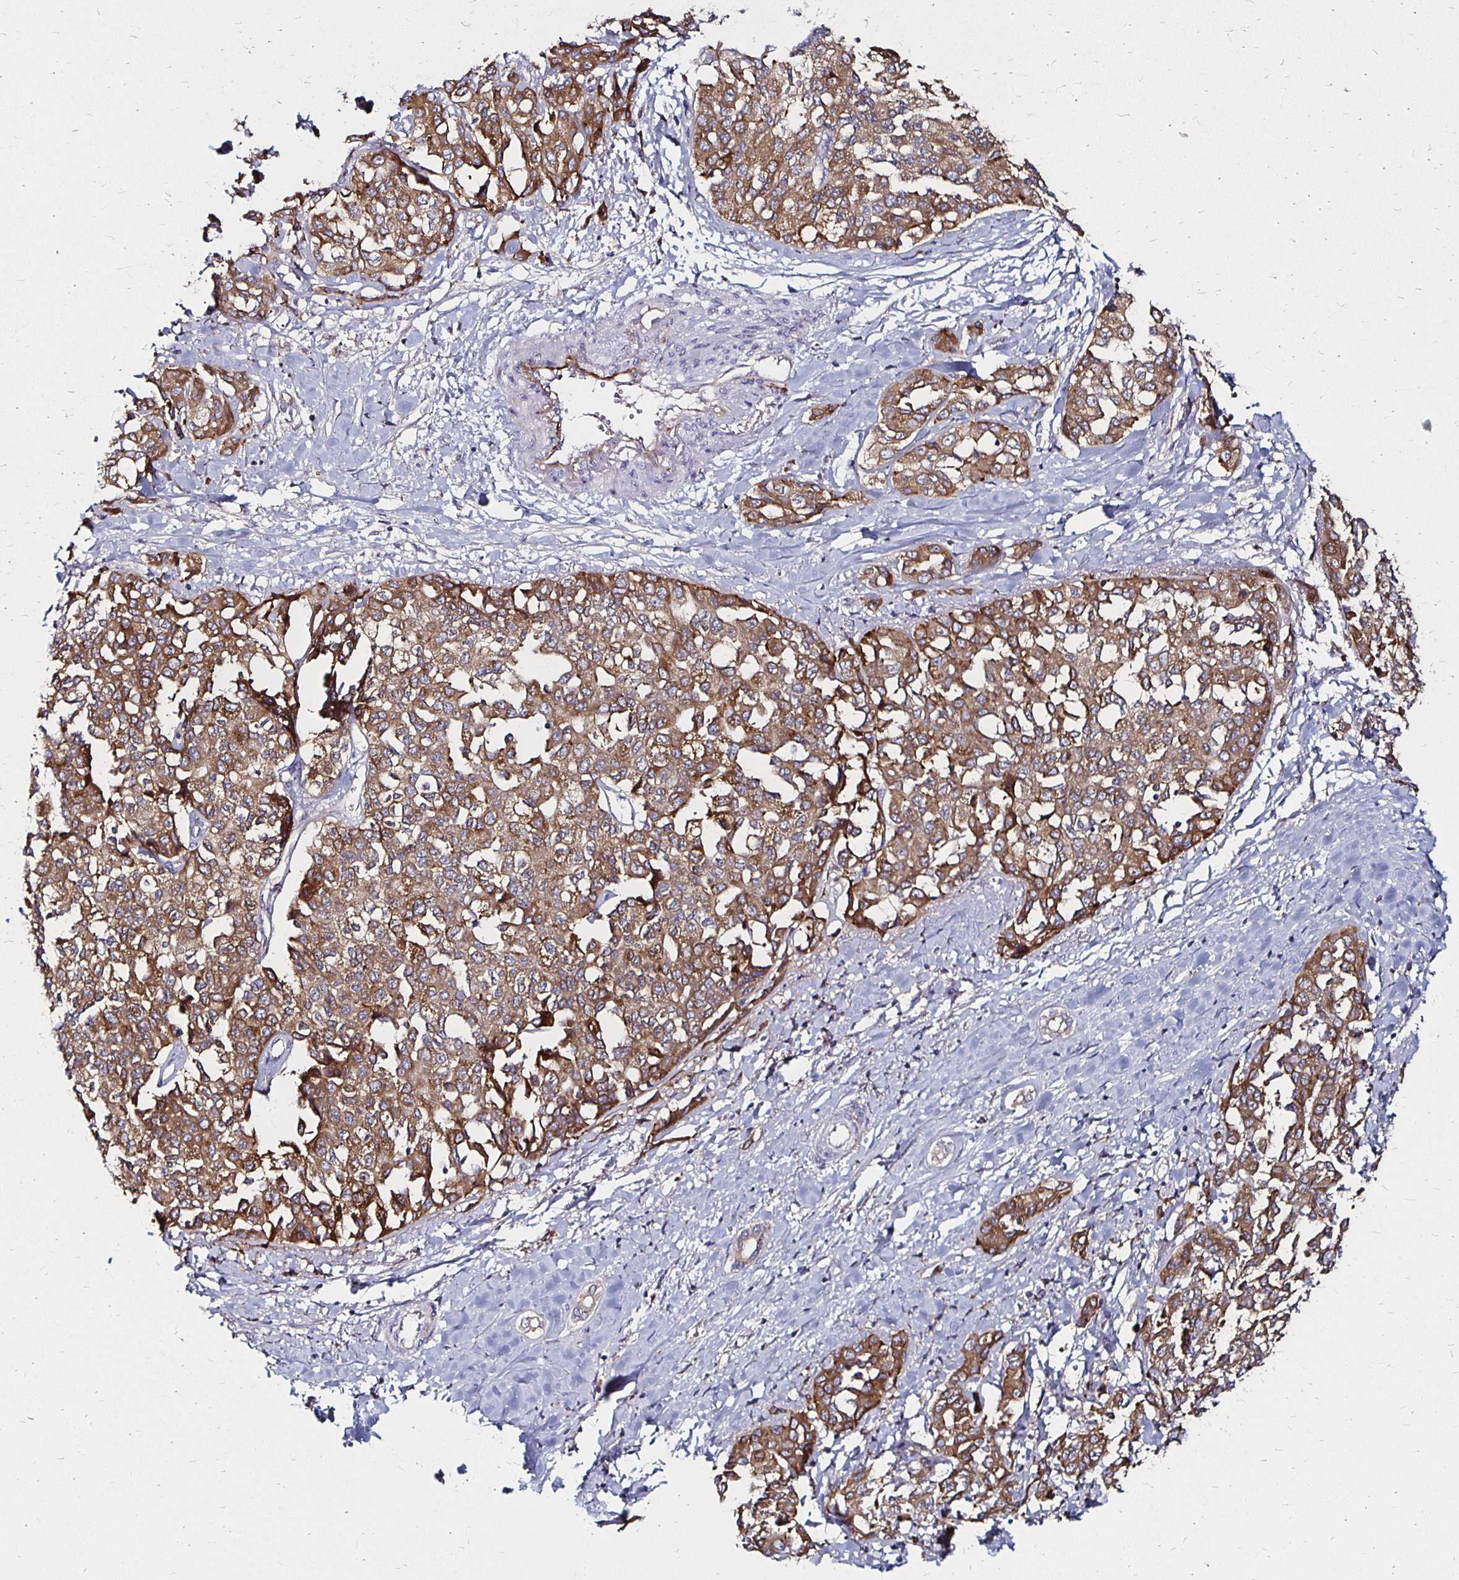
{"staining": {"intensity": "moderate", "quantity": ">75%", "location": "cytoplasmic/membranous"}, "tissue": "liver cancer", "cell_type": "Tumor cells", "image_type": "cancer", "snomed": [{"axis": "morphology", "description": "Cholangiocarcinoma"}, {"axis": "topography", "description": "Liver"}], "caption": "This is an image of immunohistochemistry staining of cholangiocarcinoma (liver), which shows moderate staining in the cytoplasmic/membranous of tumor cells.", "gene": "NCSTN", "patient": {"sex": "female", "age": 77}}